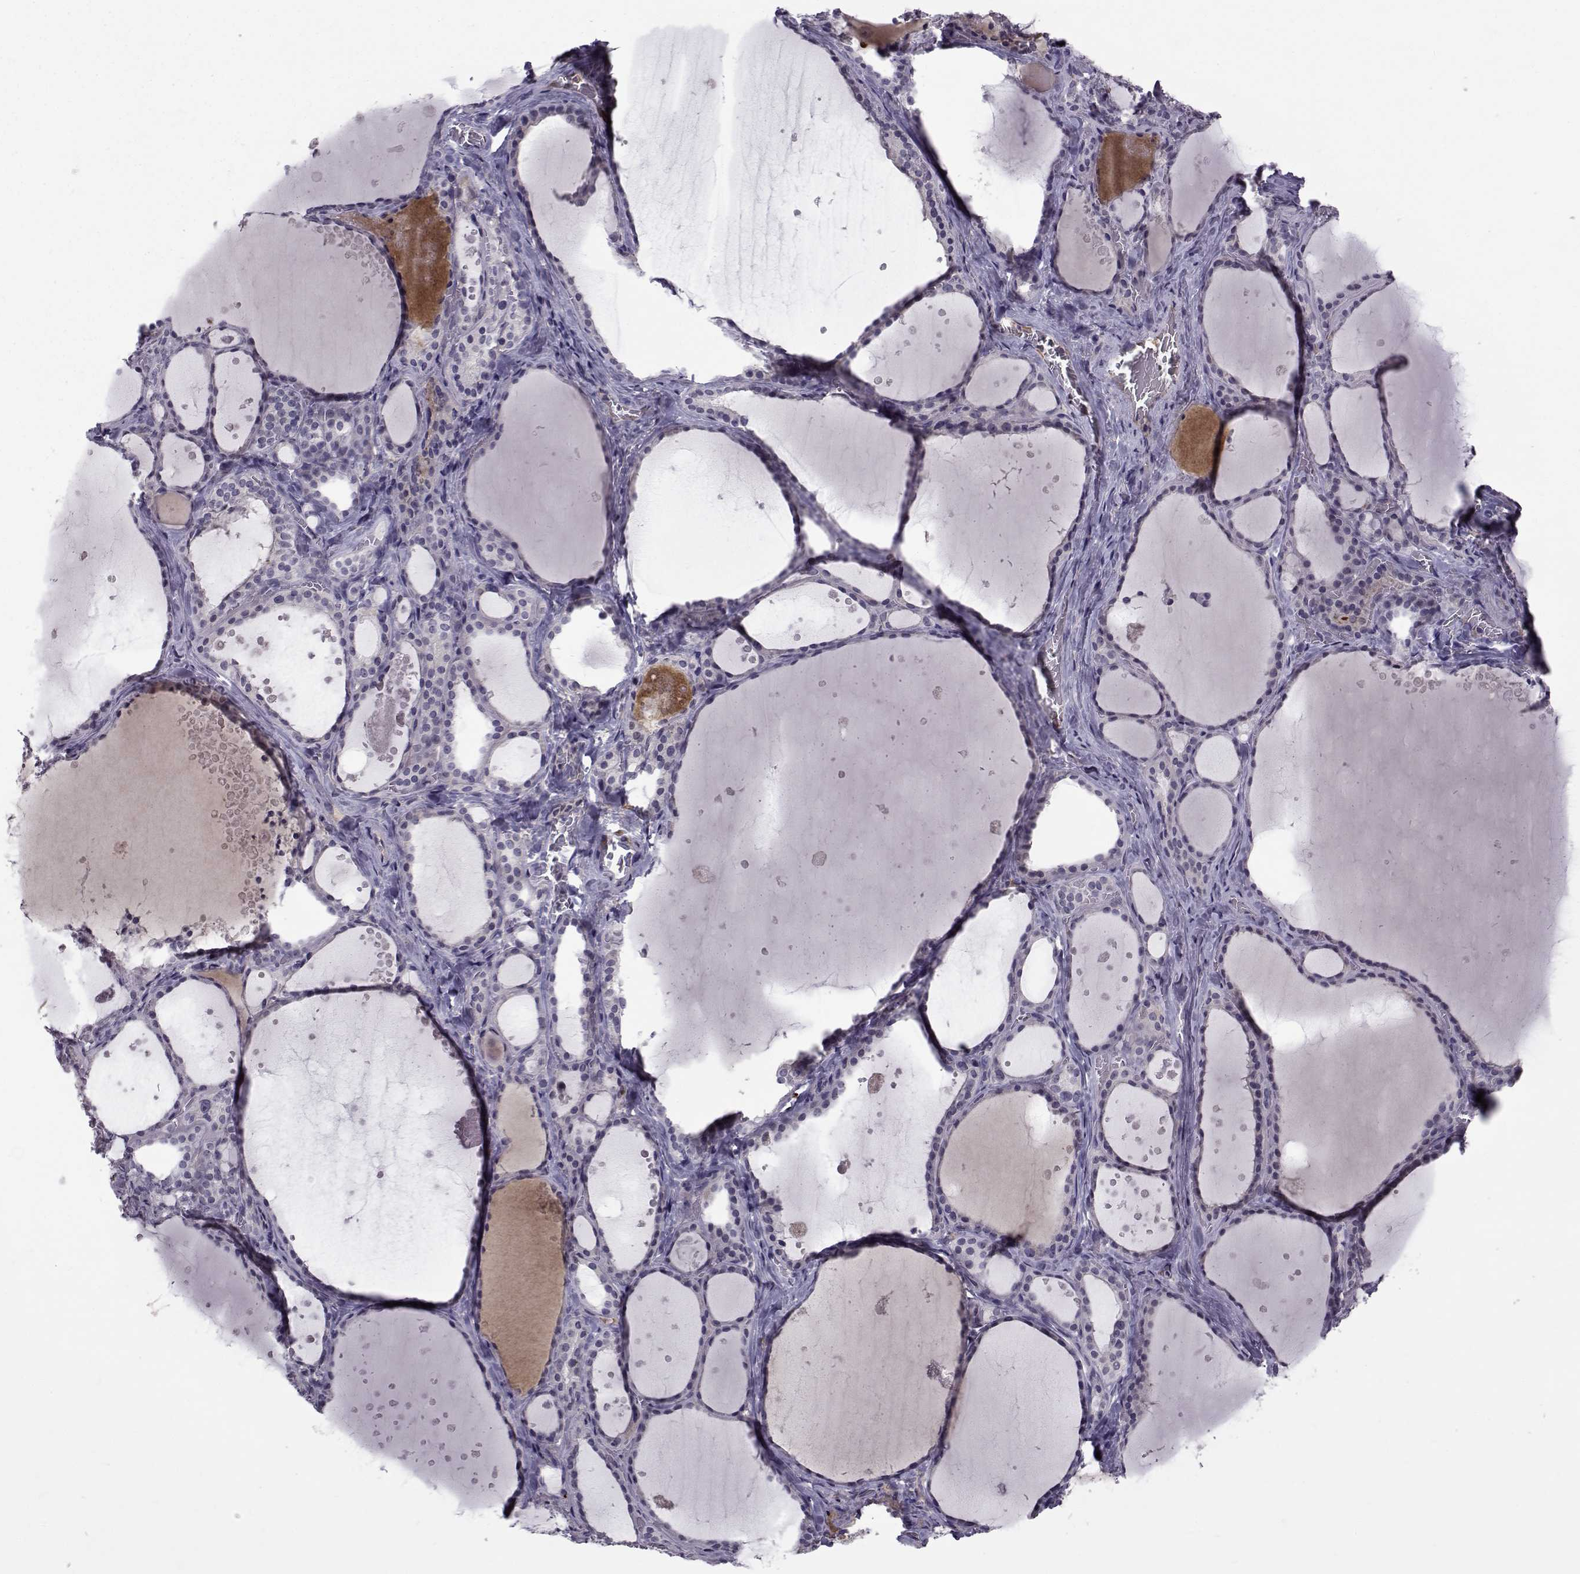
{"staining": {"intensity": "negative", "quantity": "none", "location": "none"}, "tissue": "thyroid gland", "cell_type": "Glandular cells", "image_type": "normal", "snomed": [{"axis": "morphology", "description": "Normal tissue, NOS"}, {"axis": "topography", "description": "Thyroid gland"}], "caption": "This is an immunohistochemistry histopathology image of unremarkable human thyroid gland. There is no expression in glandular cells.", "gene": "TNFRSF11B", "patient": {"sex": "male", "age": 63}}